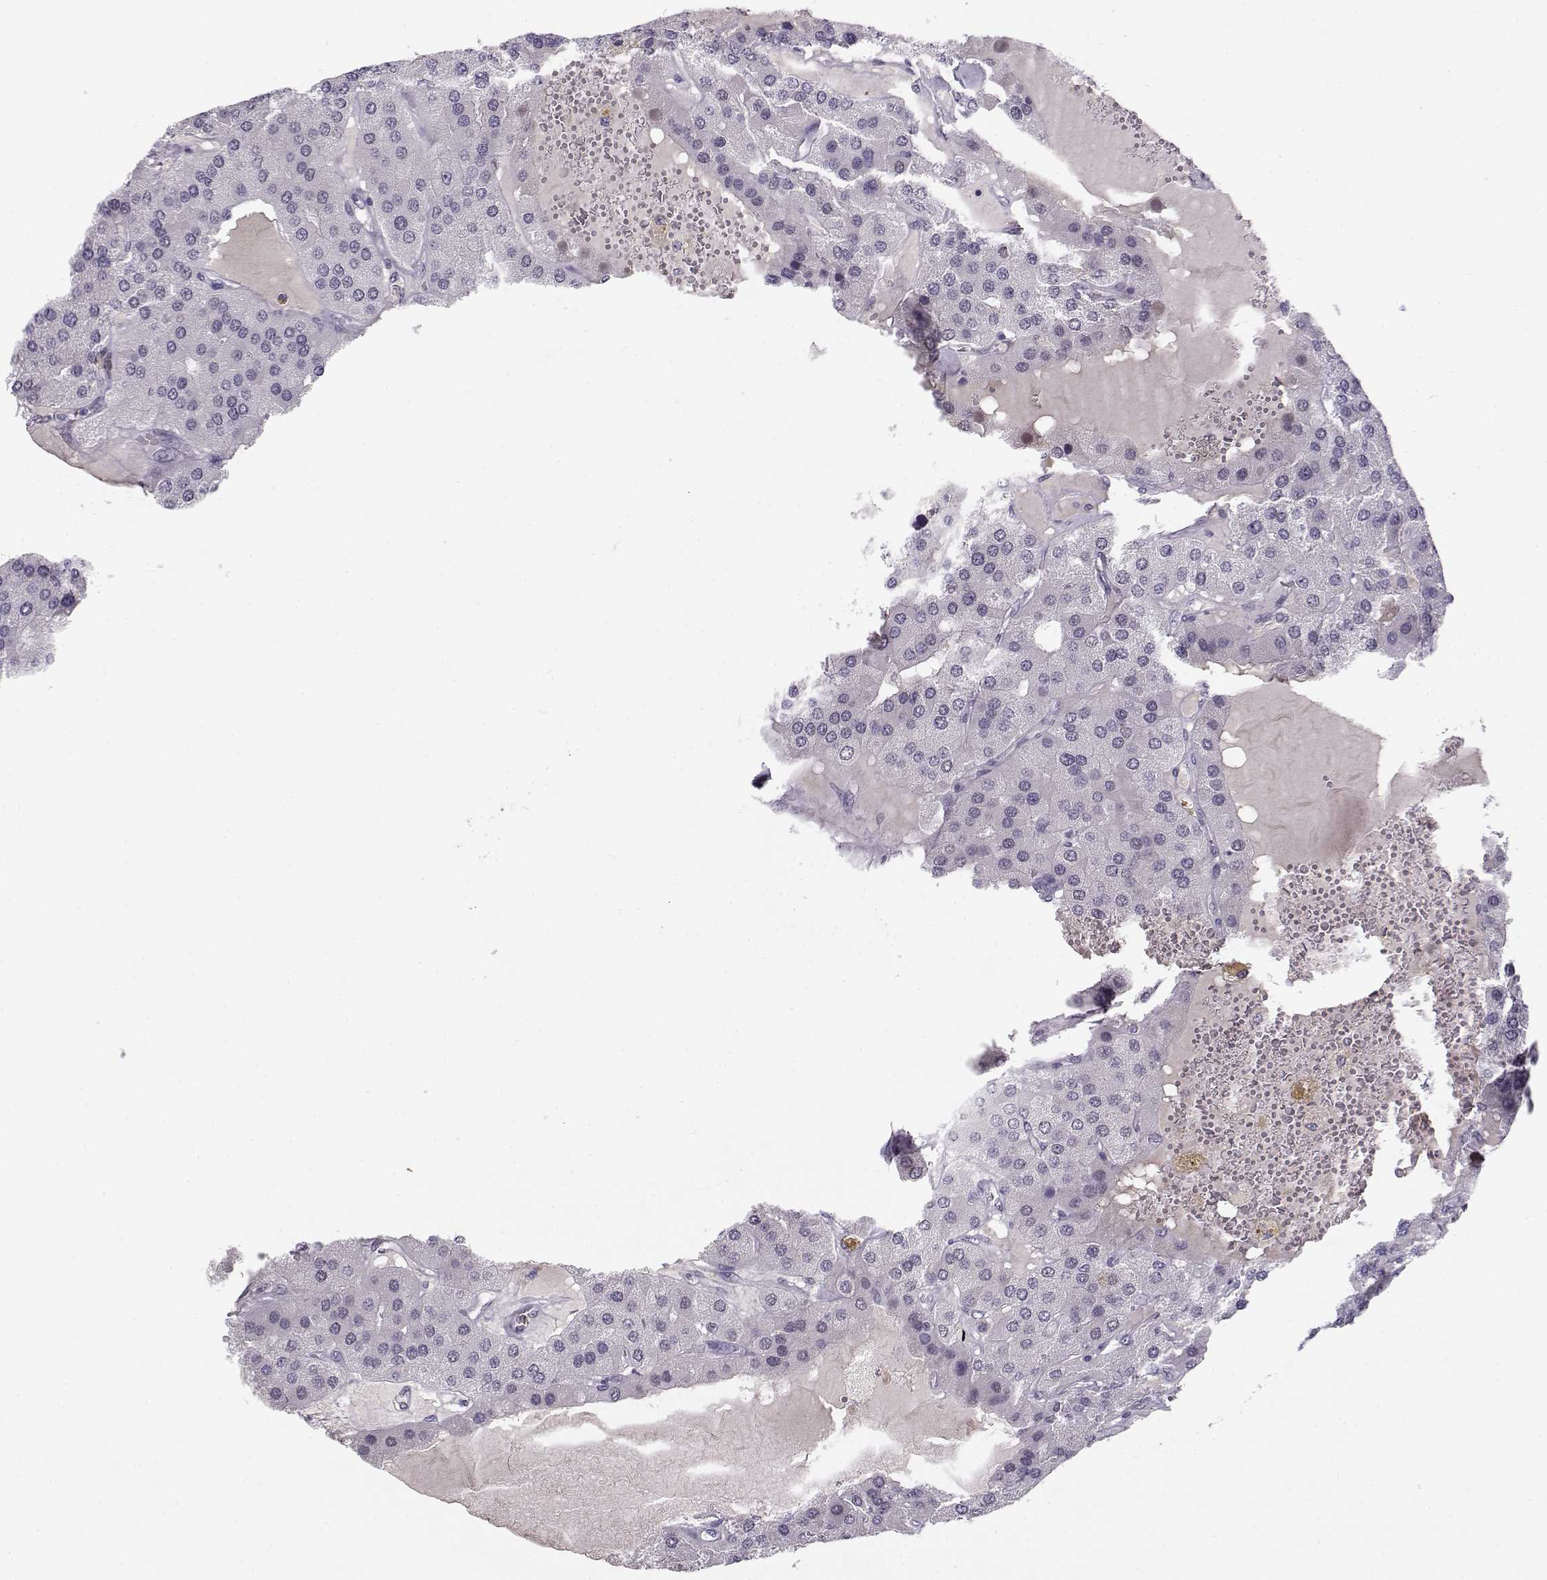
{"staining": {"intensity": "negative", "quantity": "none", "location": "none"}, "tissue": "parathyroid gland", "cell_type": "Glandular cells", "image_type": "normal", "snomed": [{"axis": "morphology", "description": "Normal tissue, NOS"}, {"axis": "morphology", "description": "Adenoma, NOS"}, {"axis": "topography", "description": "Parathyroid gland"}], "caption": "Image shows no protein staining in glandular cells of benign parathyroid gland. Nuclei are stained in blue.", "gene": "C16orf86", "patient": {"sex": "female", "age": 86}}